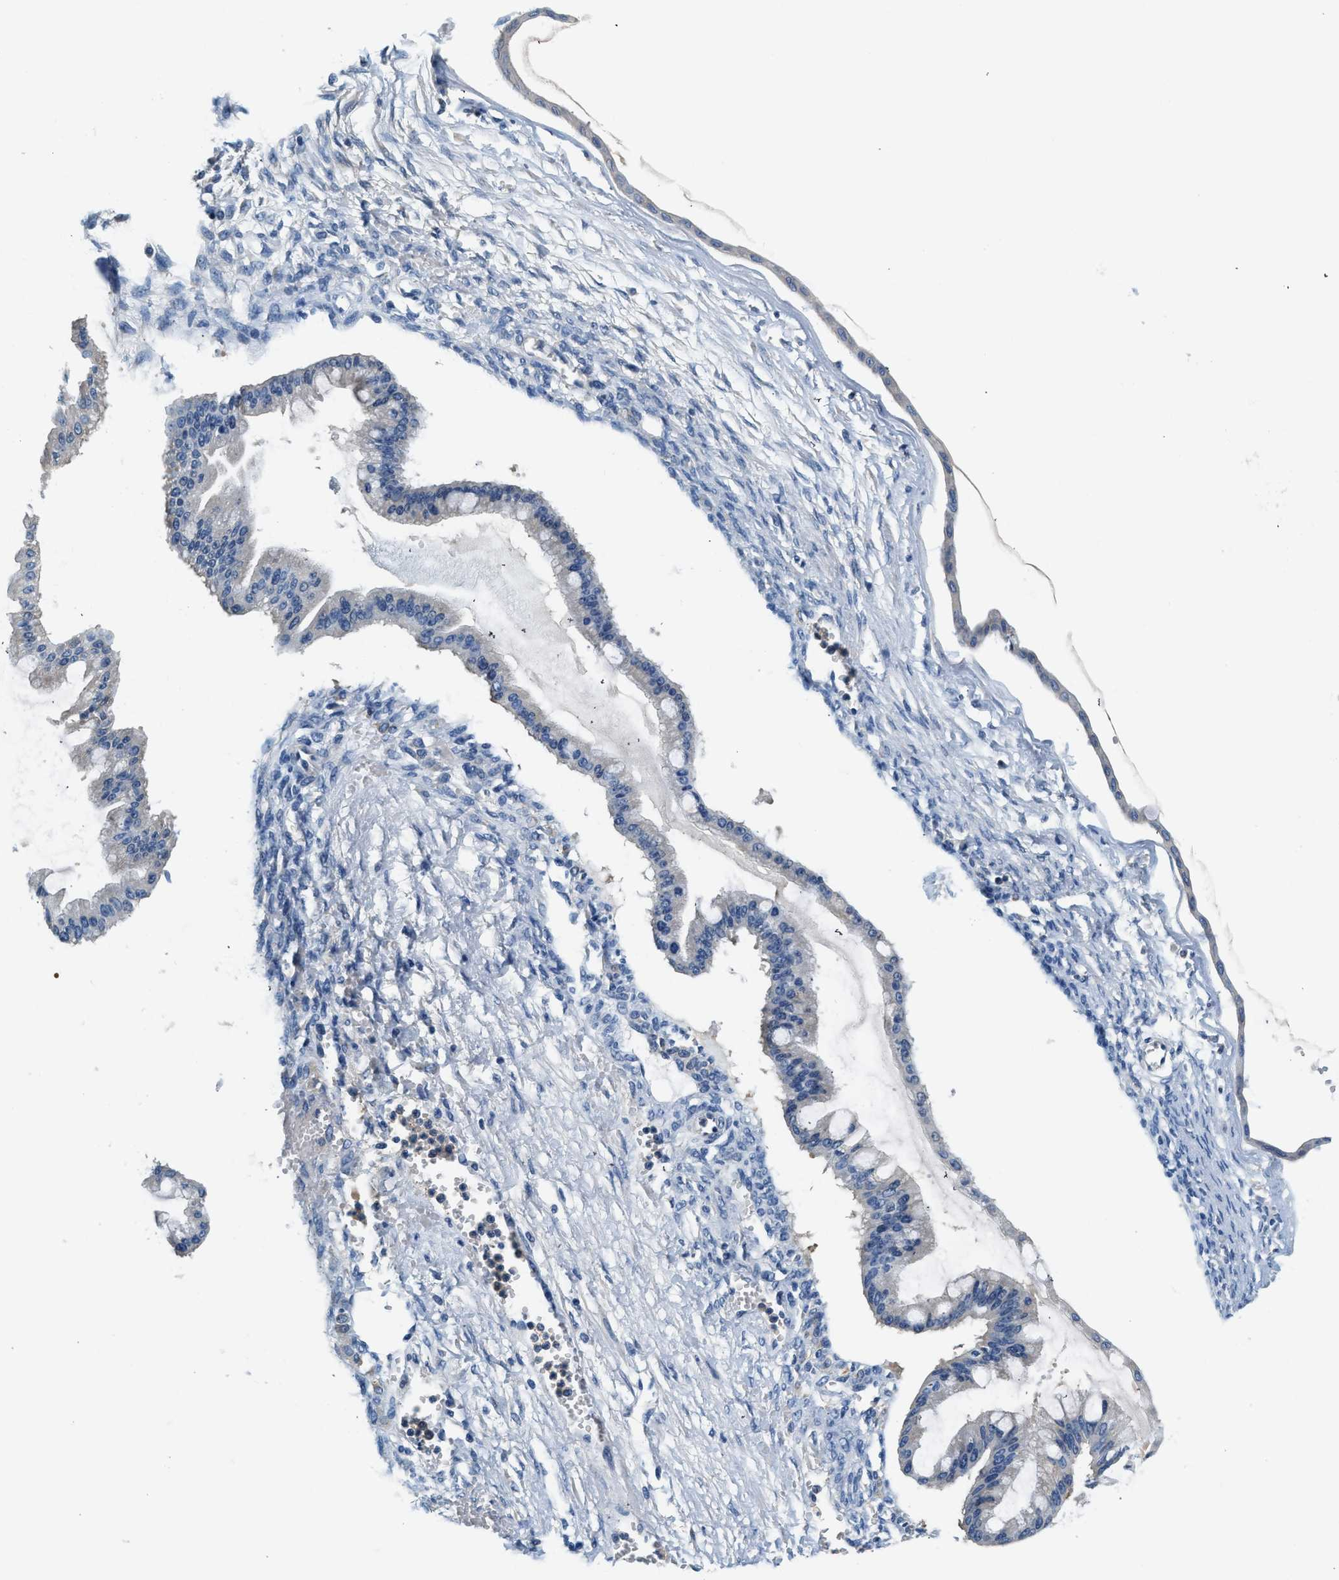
{"staining": {"intensity": "negative", "quantity": "none", "location": "none"}, "tissue": "ovarian cancer", "cell_type": "Tumor cells", "image_type": "cancer", "snomed": [{"axis": "morphology", "description": "Cystadenocarcinoma, mucinous, NOS"}, {"axis": "topography", "description": "Ovary"}], "caption": "High magnification brightfield microscopy of ovarian cancer stained with DAB (3,3'-diaminobenzidine) (brown) and counterstained with hematoxylin (blue): tumor cells show no significant positivity.", "gene": "SLC35E1", "patient": {"sex": "female", "age": 73}}